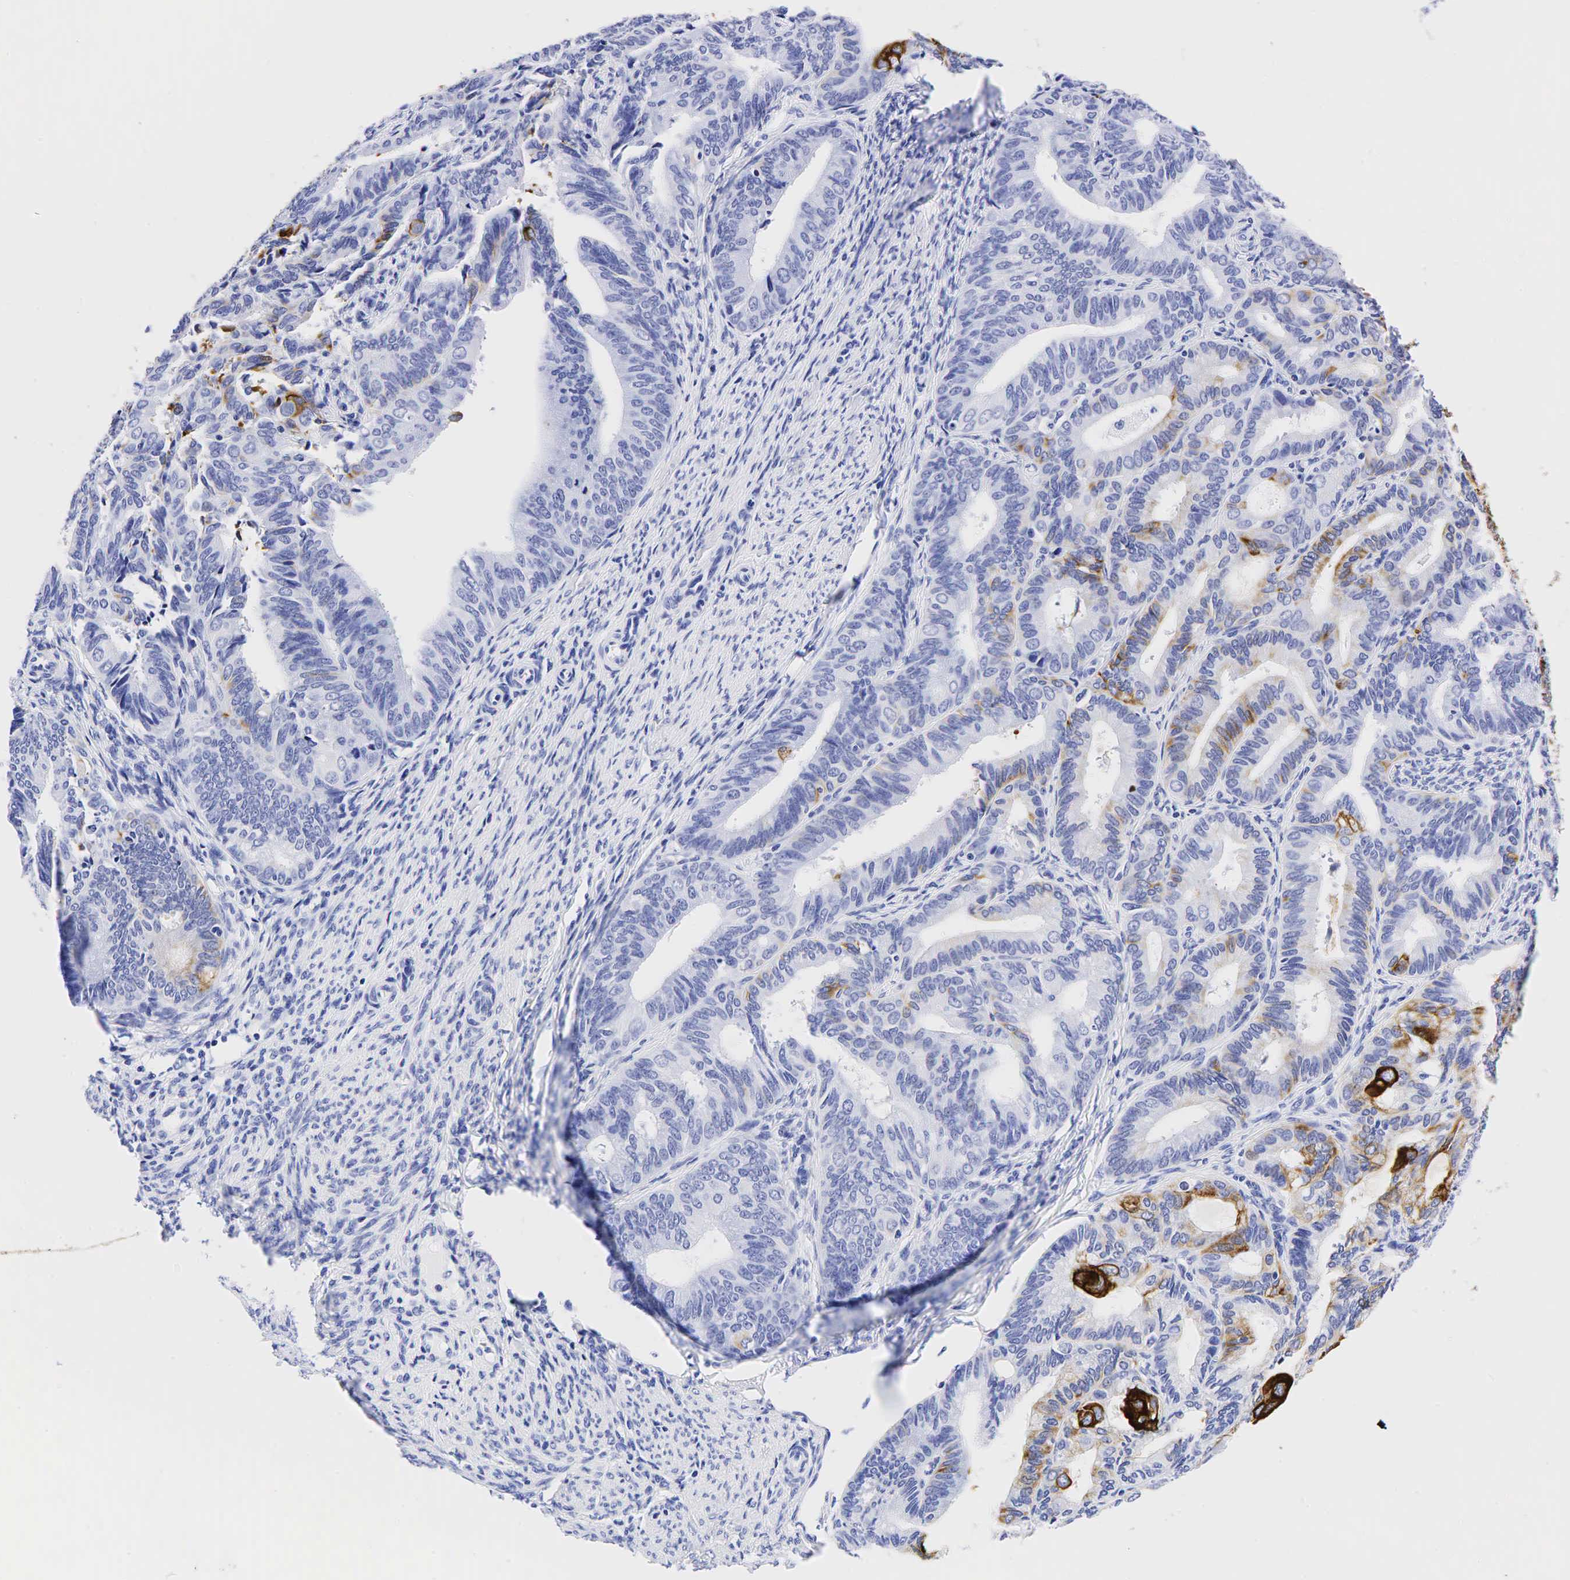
{"staining": {"intensity": "moderate", "quantity": "25%-75%", "location": "cytoplasmic/membranous"}, "tissue": "endometrial cancer", "cell_type": "Tumor cells", "image_type": "cancer", "snomed": [{"axis": "morphology", "description": "Adenocarcinoma, NOS"}, {"axis": "topography", "description": "Endometrium"}], "caption": "Immunohistochemical staining of adenocarcinoma (endometrial) reveals medium levels of moderate cytoplasmic/membranous staining in about 25%-75% of tumor cells.", "gene": "KRT7", "patient": {"sex": "female", "age": 63}}